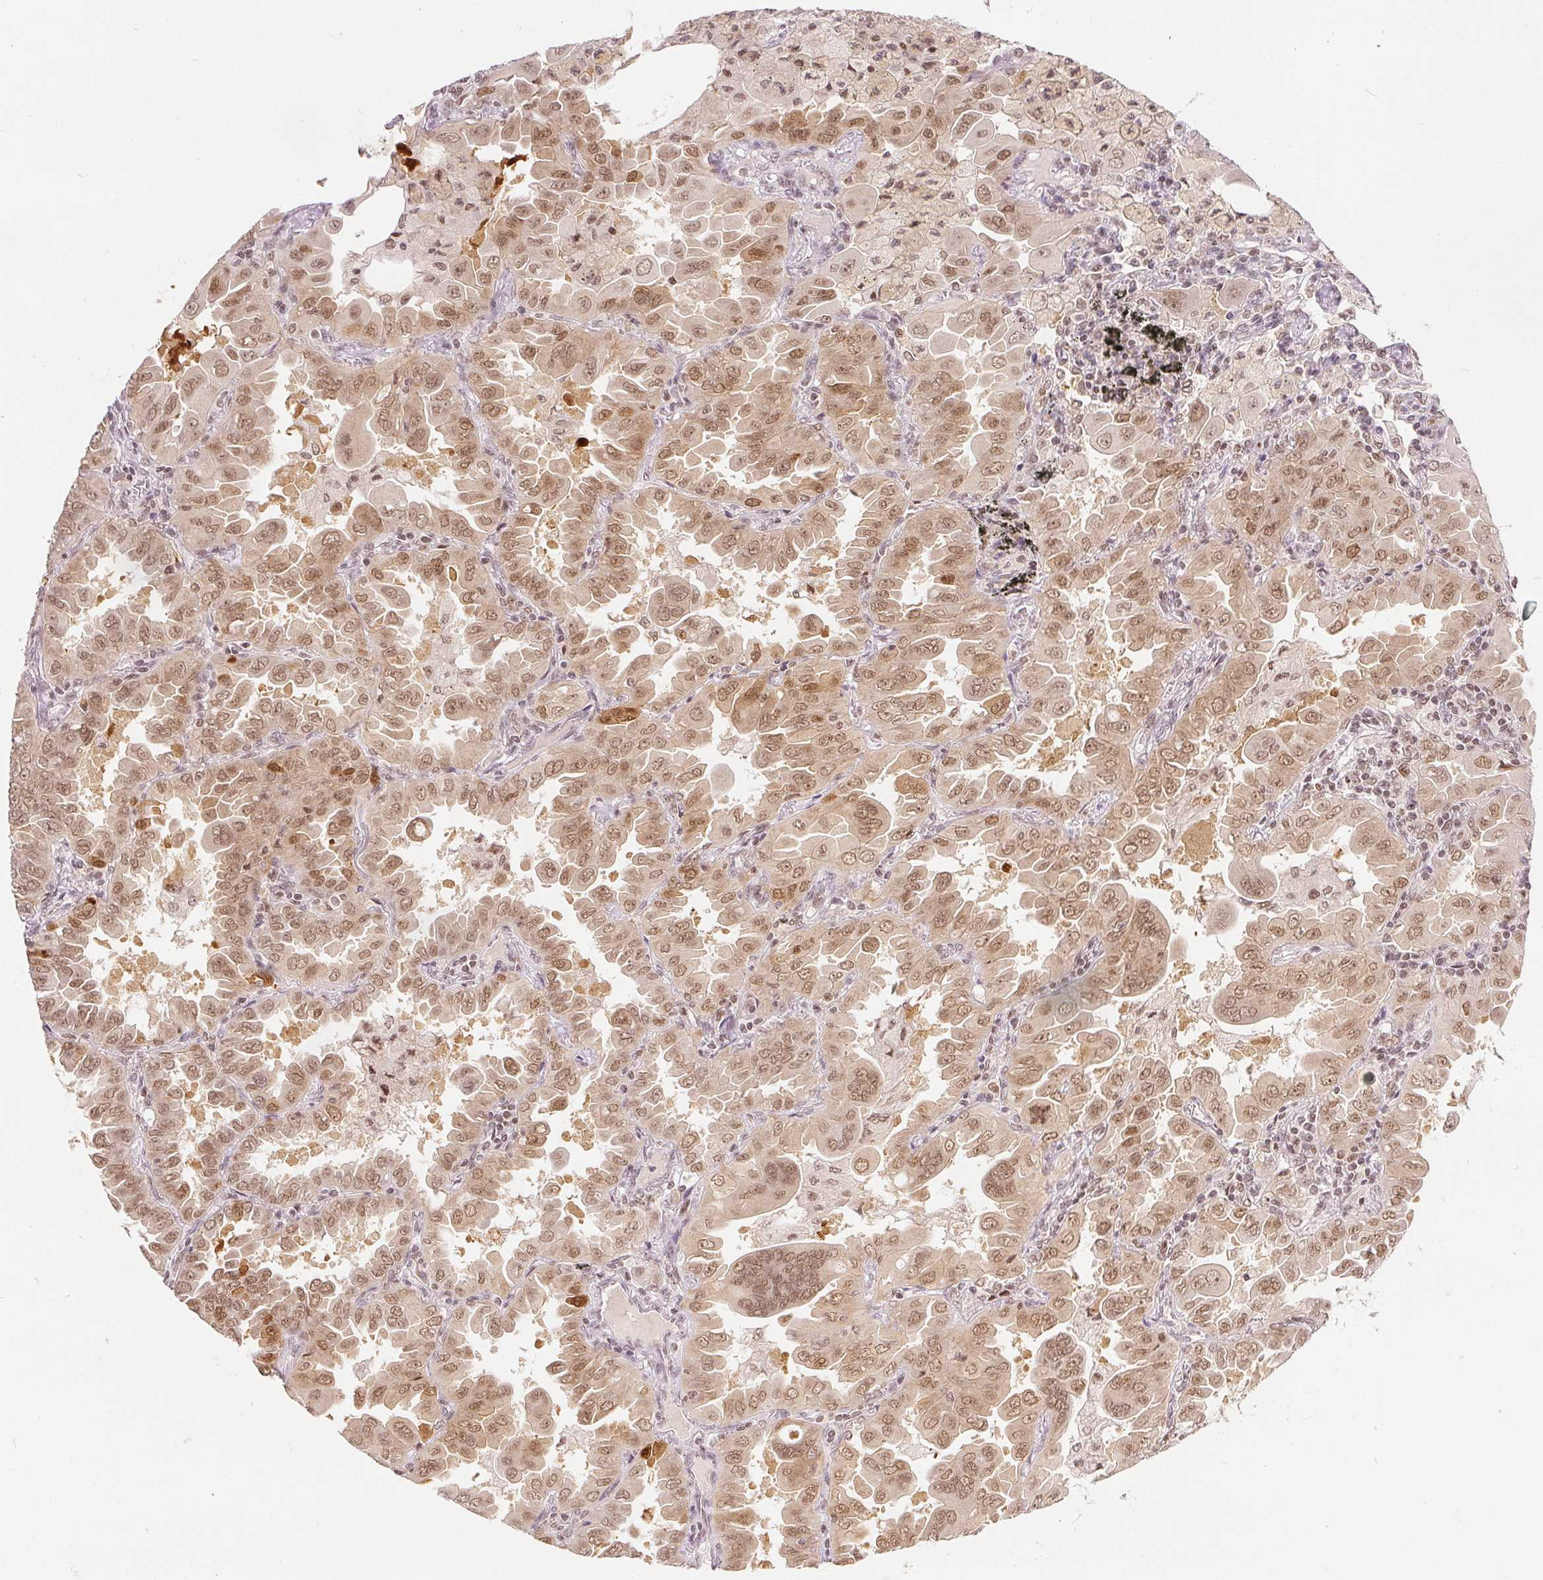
{"staining": {"intensity": "moderate", "quantity": ">75%", "location": "nuclear"}, "tissue": "lung cancer", "cell_type": "Tumor cells", "image_type": "cancer", "snomed": [{"axis": "morphology", "description": "Adenocarcinoma, NOS"}, {"axis": "topography", "description": "Lung"}], "caption": "High-power microscopy captured an immunohistochemistry (IHC) photomicrograph of adenocarcinoma (lung), revealing moderate nuclear positivity in about >75% of tumor cells.", "gene": "DEK", "patient": {"sex": "male", "age": 64}}